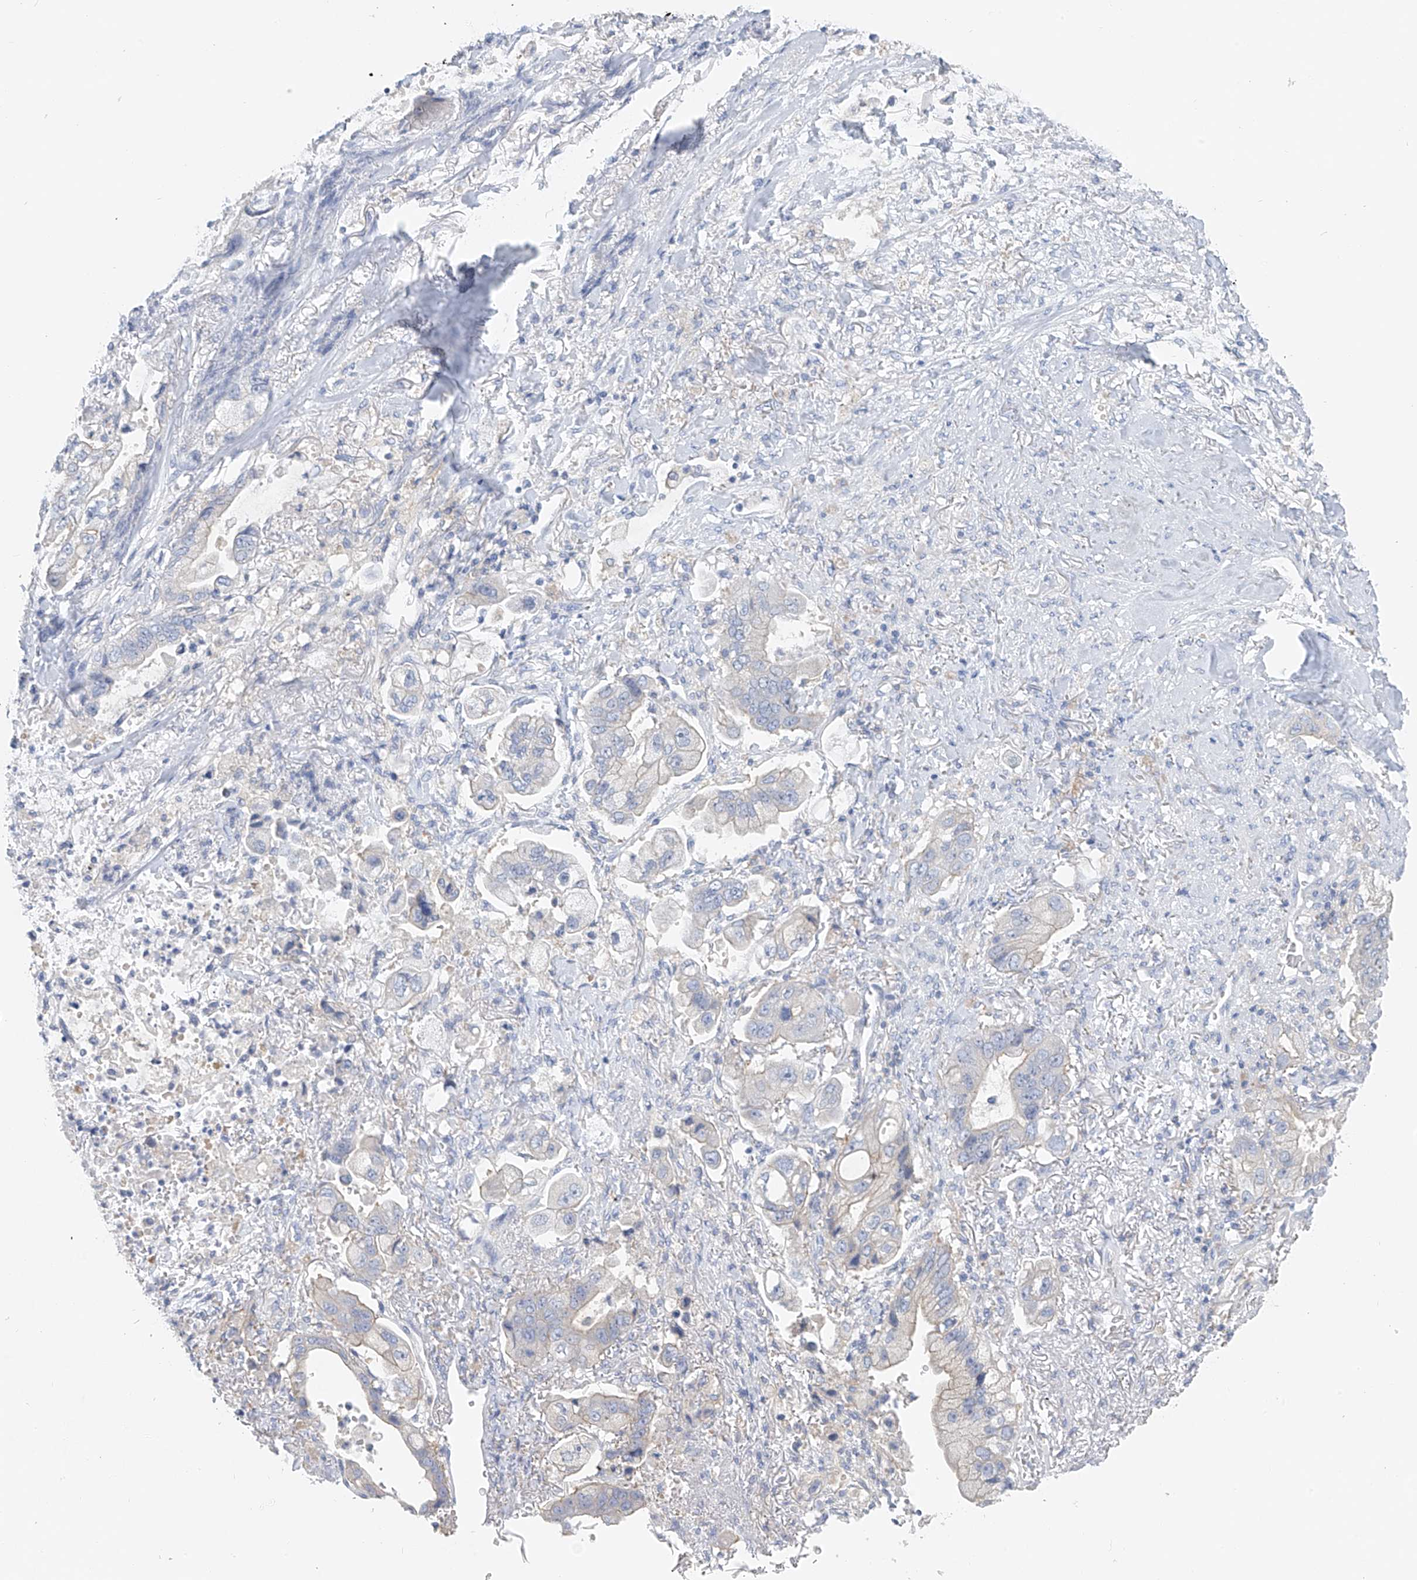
{"staining": {"intensity": "negative", "quantity": "none", "location": "none"}, "tissue": "stomach cancer", "cell_type": "Tumor cells", "image_type": "cancer", "snomed": [{"axis": "morphology", "description": "Adenocarcinoma, NOS"}, {"axis": "topography", "description": "Stomach"}], "caption": "Immunohistochemistry histopathology image of neoplastic tissue: stomach cancer (adenocarcinoma) stained with DAB displays no significant protein expression in tumor cells.", "gene": "POMGNT2", "patient": {"sex": "male", "age": 62}}